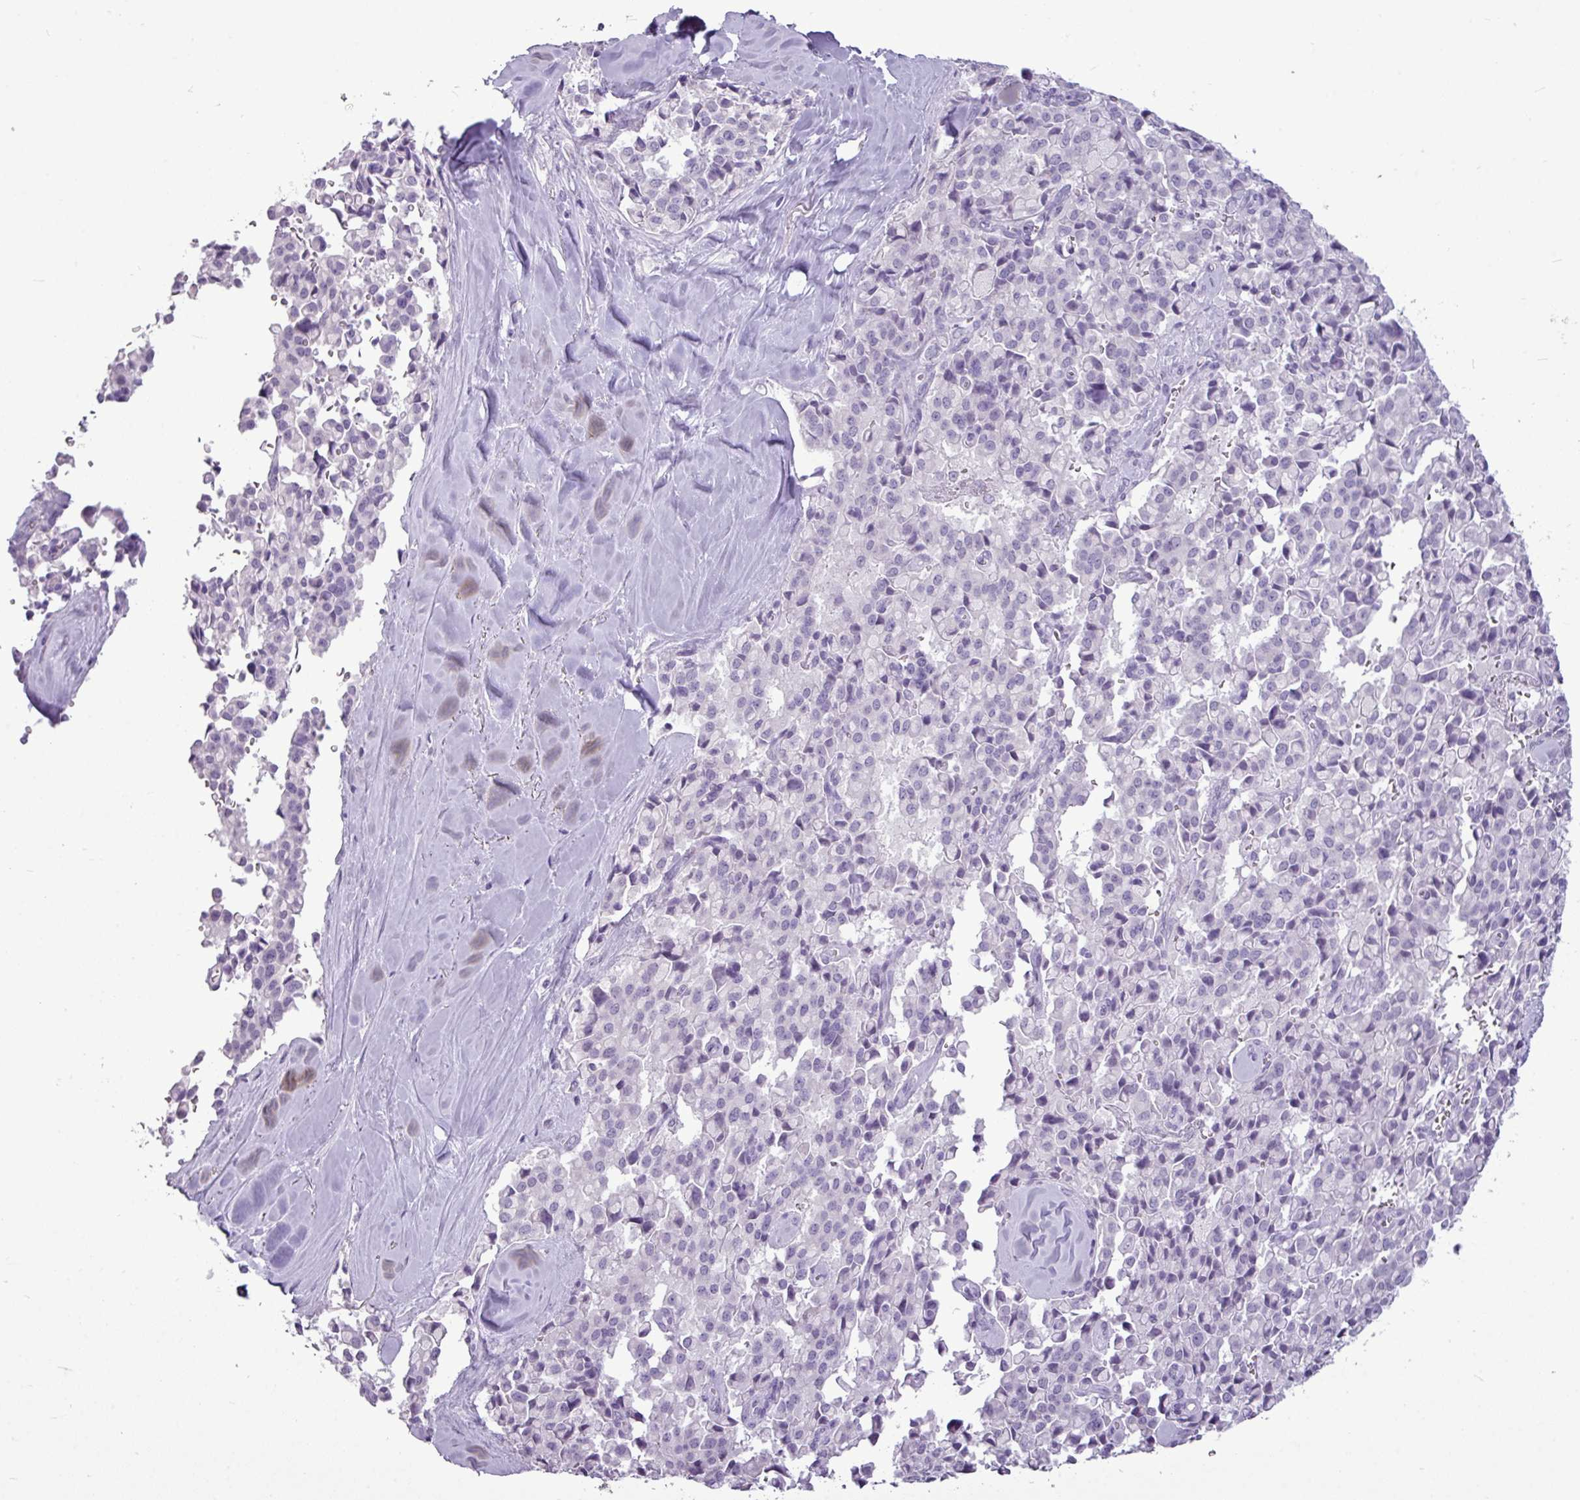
{"staining": {"intensity": "negative", "quantity": "none", "location": "none"}, "tissue": "pancreatic cancer", "cell_type": "Tumor cells", "image_type": "cancer", "snomed": [{"axis": "morphology", "description": "Adenocarcinoma, NOS"}, {"axis": "topography", "description": "Pancreas"}], "caption": "High power microscopy image of an IHC micrograph of pancreatic cancer (adenocarcinoma), revealing no significant positivity in tumor cells.", "gene": "AMY2A", "patient": {"sex": "male", "age": 65}}